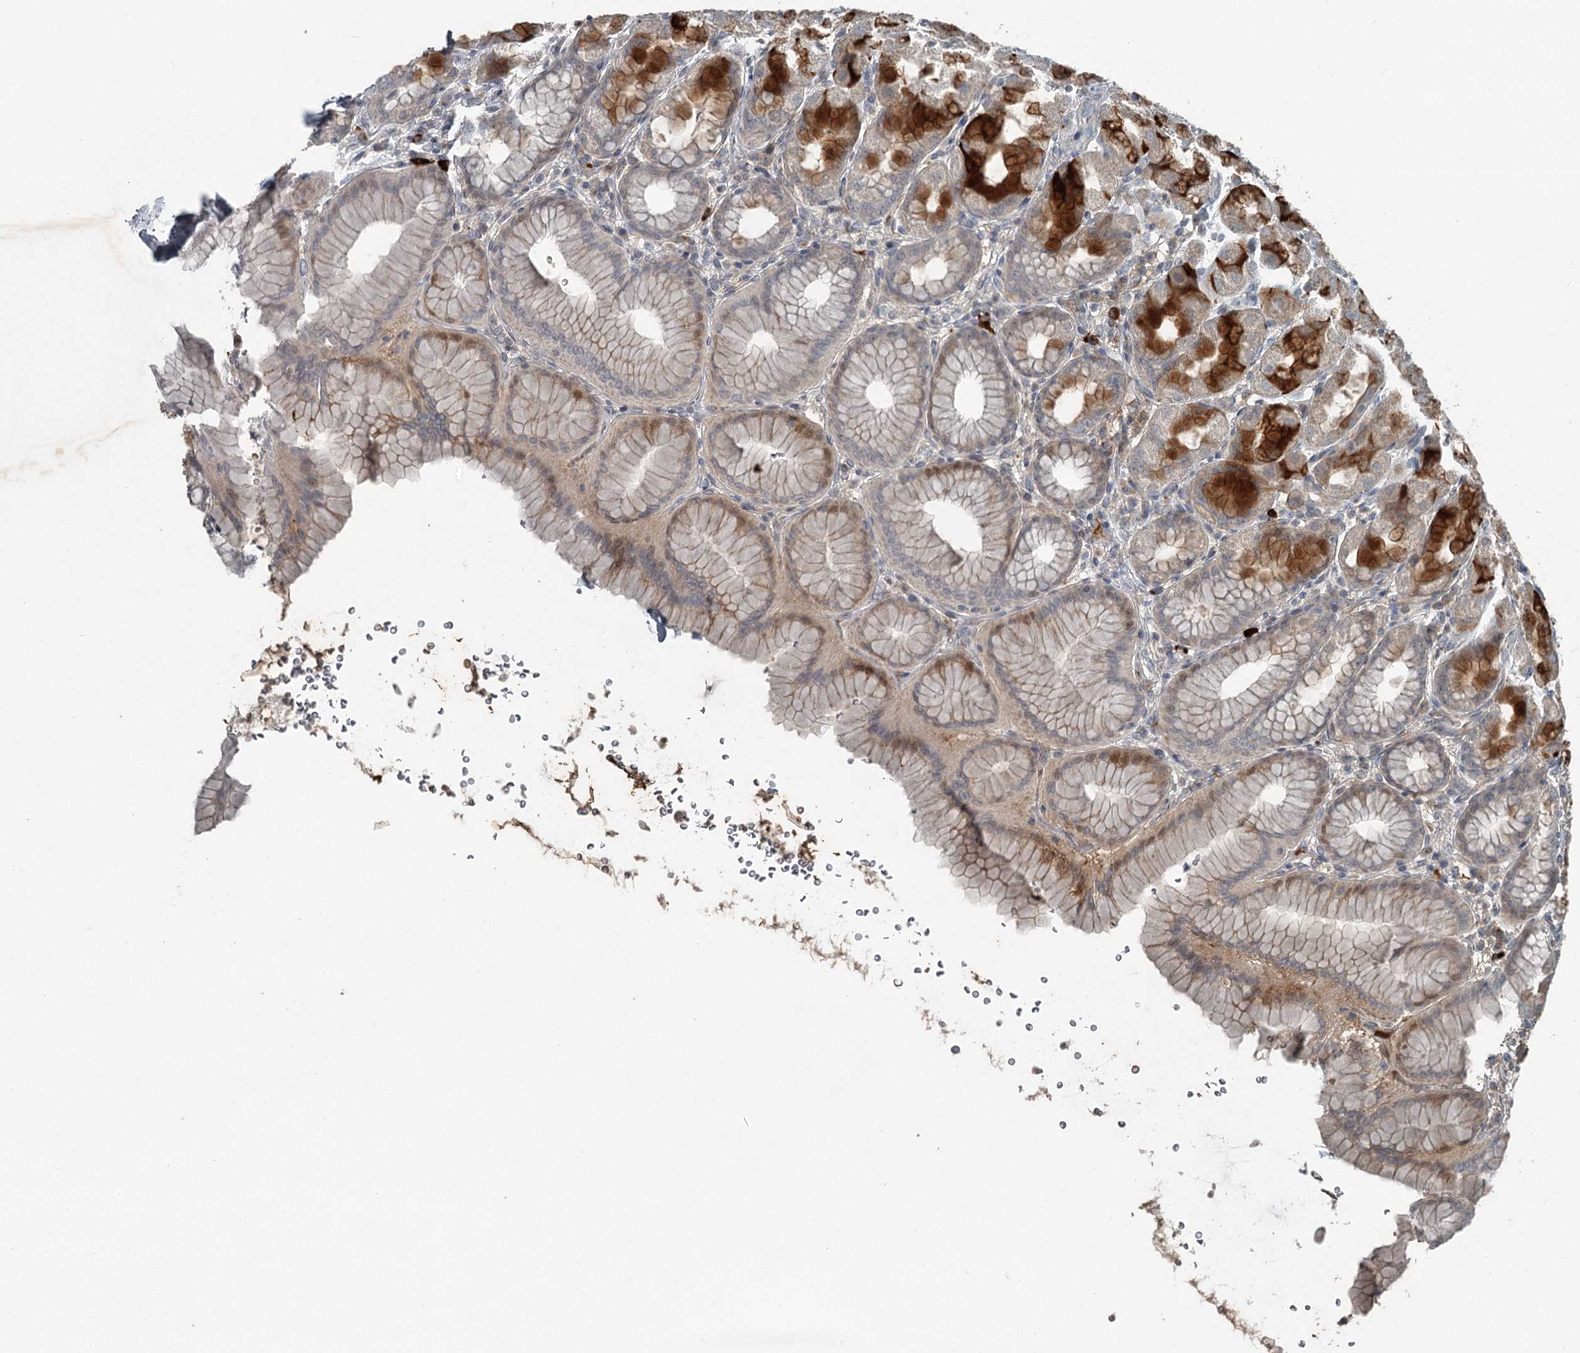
{"staining": {"intensity": "strong", "quantity": "<25%", "location": "cytoplasmic/membranous"}, "tissue": "stomach", "cell_type": "Glandular cells", "image_type": "normal", "snomed": [{"axis": "morphology", "description": "Normal tissue, NOS"}, {"axis": "topography", "description": "Stomach"}], "caption": "Immunohistochemical staining of normal human stomach exhibits <25% levels of strong cytoplasmic/membranous protein positivity in about <25% of glandular cells.", "gene": "SLC39A8", "patient": {"sex": "male", "age": 42}}